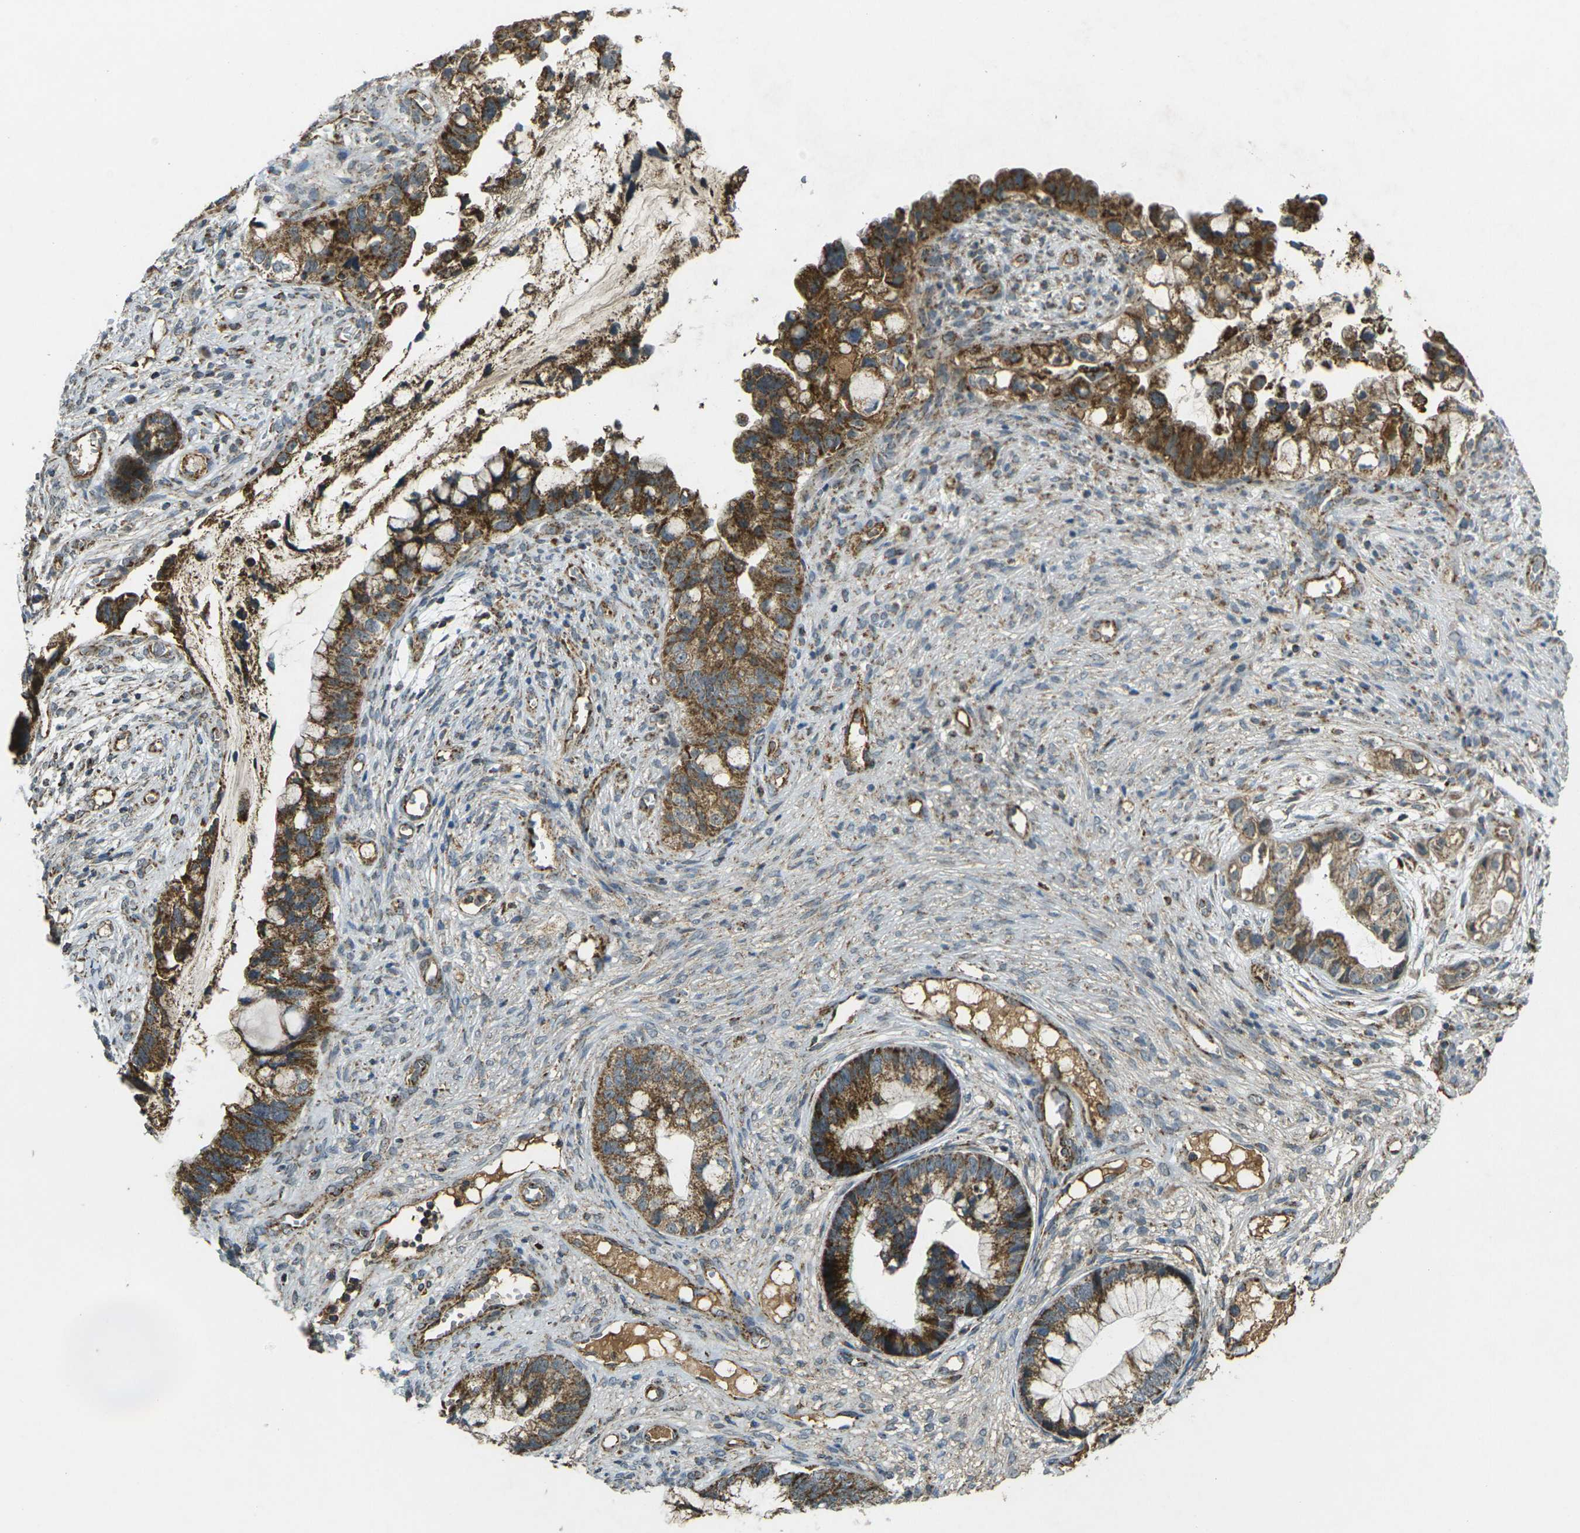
{"staining": {"intensity": "strong", "quantity": ">75%", "location": "cytoplasmic/membranous"}, "tissue": "cervical cancer", "cell_type": "Tumor cells", "image_type": "cancer", "snomed": [{"axis": "morphology", "description": "Adenocarcinoma, NOS"}, {"axis": "topography", "description": "Cervix"}], "caption": "Cervical cancer (adenocarcinoma) stained with DAB IHC shows high levels of strong cytoplasmic/membranous expression in about >75% of tumor cells.", "gene": "IGF1R", "patient": {"sex": "female", "age": 44}}